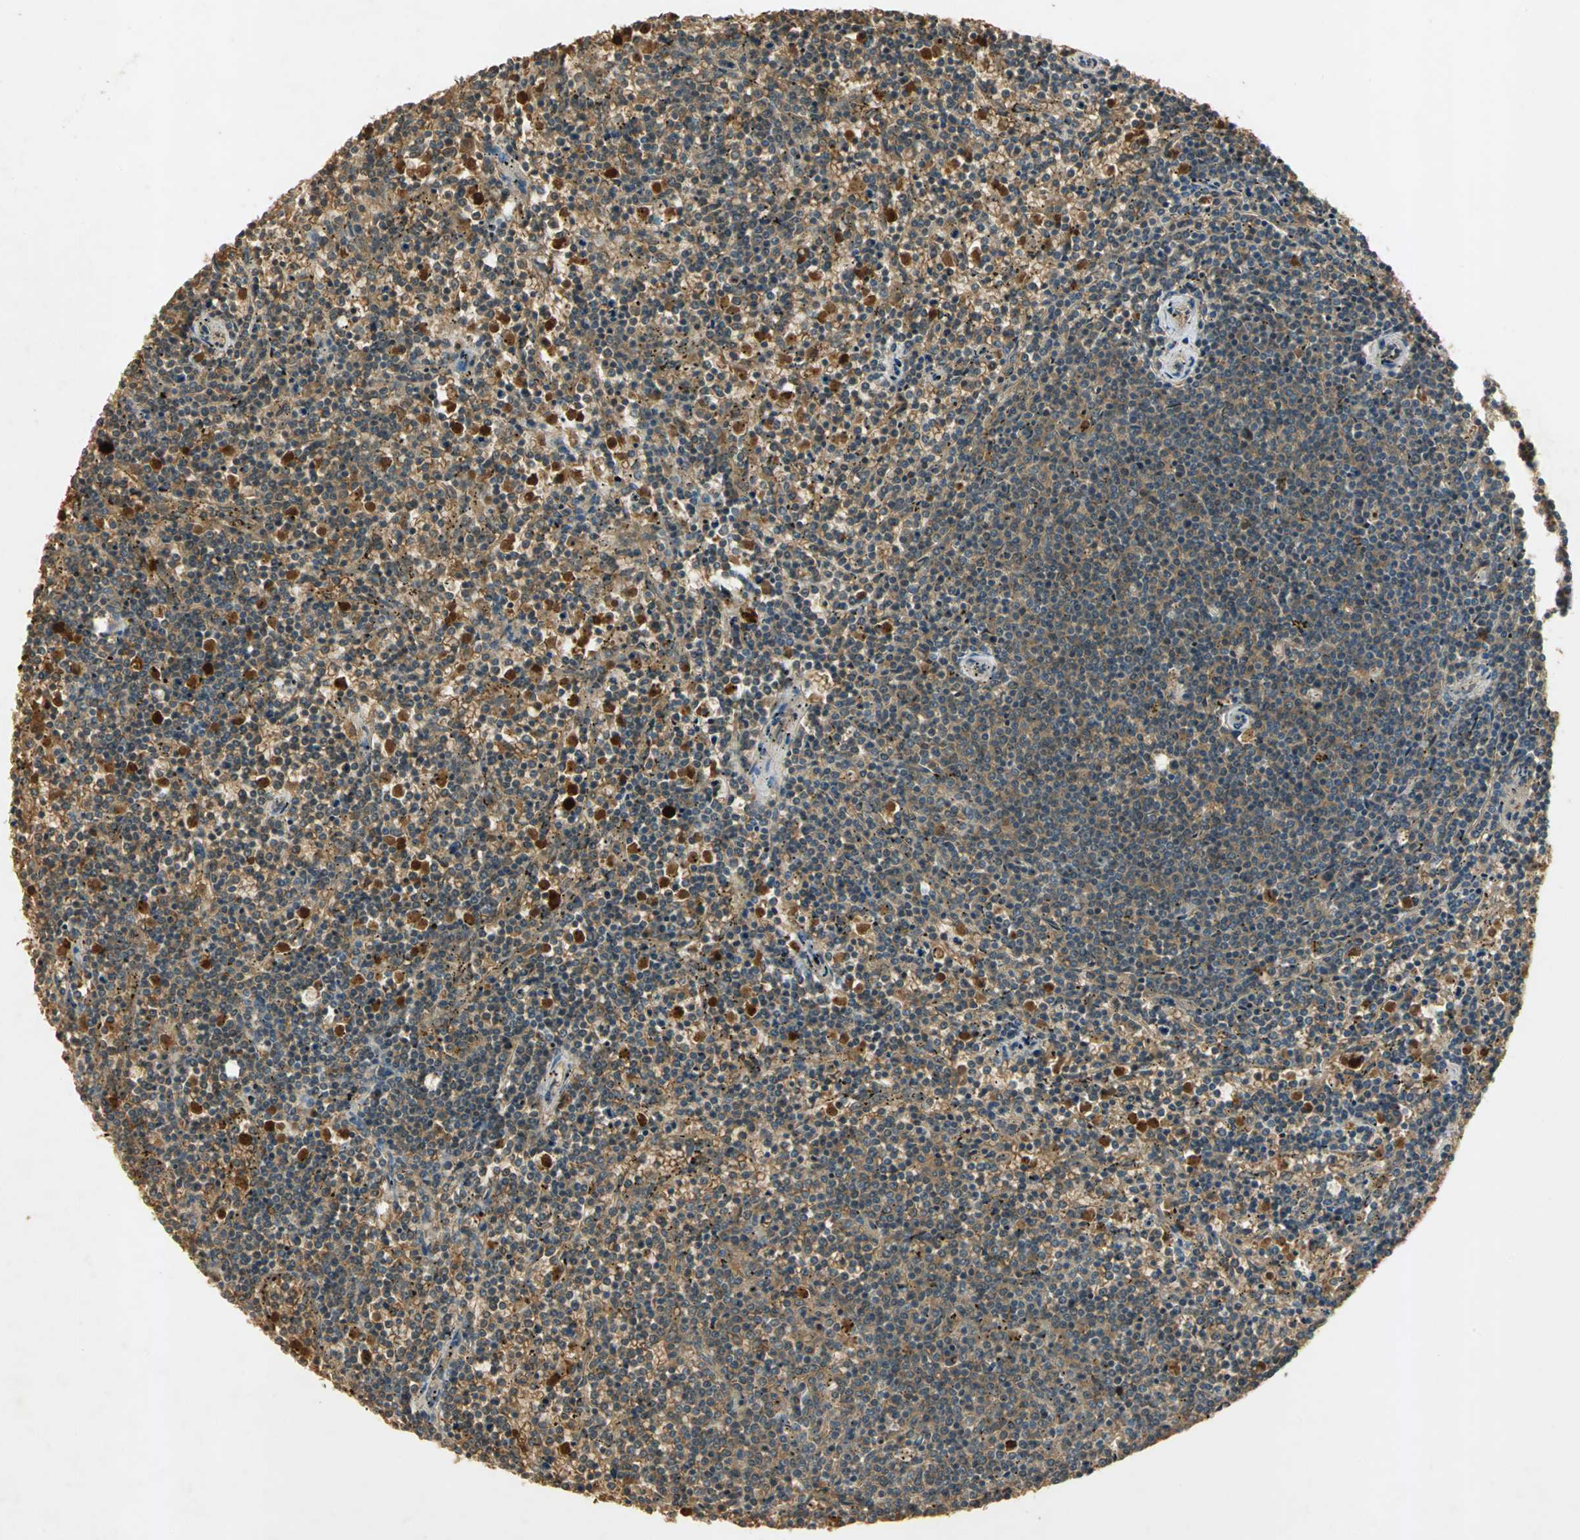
{"staining": {"intensity": "moderate", "quantity": ">75%", "location": "cytoplasmic/membranous"}, "tissue": "lymphoma", "cell_type": "Tumor cells", "image_type": "cancer", "snomed": [{"axis": "morphology", "description": "Malignant lymphoma, non-Hodgkin's type, Low grade"}, {"axis": "topography", "description": "Spleen"}], "caption": "Low-grade malignant lymphoma, non-Hodgkin's type stained for a protein (brown) demonstrates moderate cytoplasmic/membranous positive positivity in about >75% of tumor cells.", "gene": "KEAP1", "patient": {"sex": "female", "age": 50}}